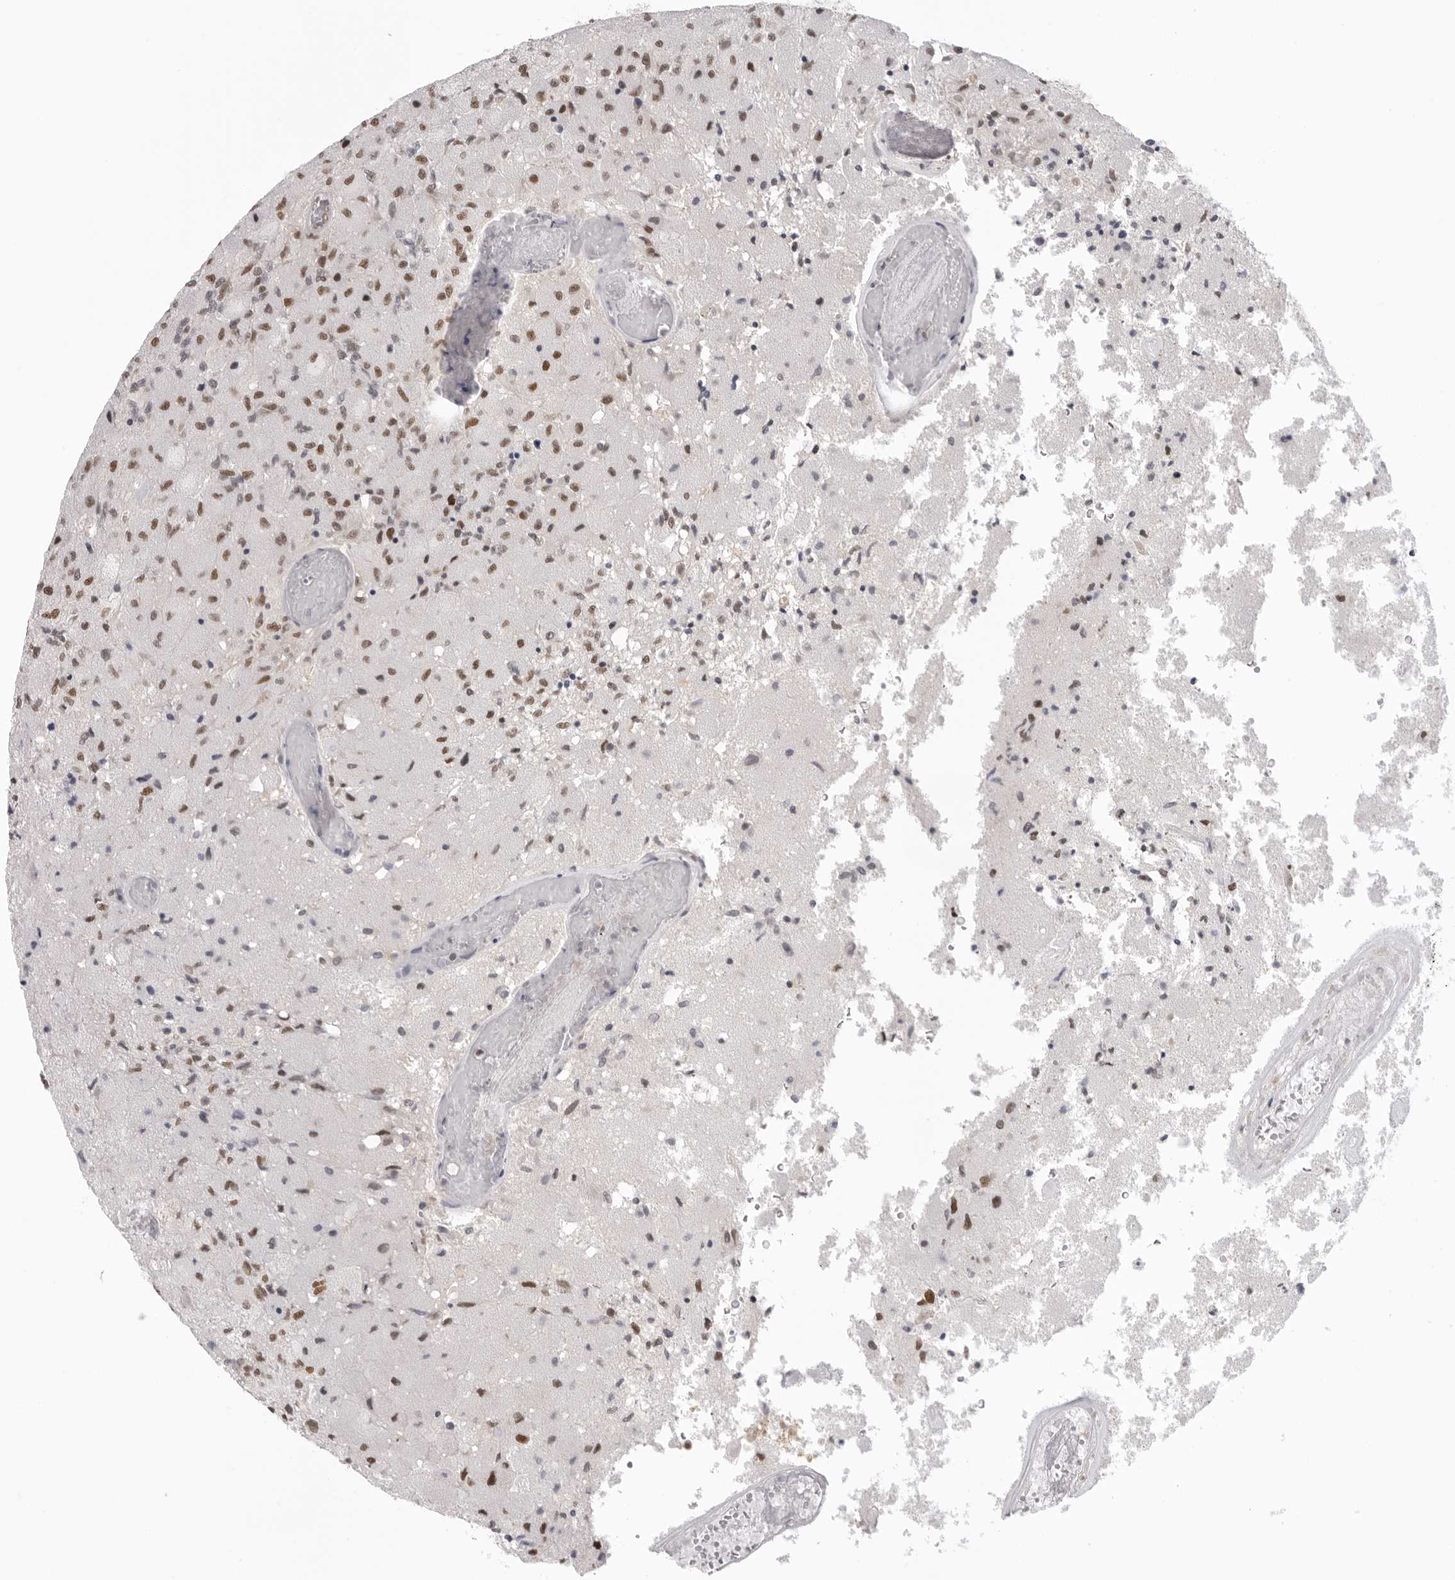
{"staining": {"intensity": "moderate", "quantity": ">75%", "location": "nuclear"}, "tissue": "glioma", "cell_type": "Tumor cells", "image_type": "cancer", "snomed": [{"axis": "morphology", "description": "Normal tissue, NOS"}, {"axis": "morphology", "description": "Glioma, malignant, High grade"}, {"axis": "topography", "description": "Cerebral cortex"}], "caption": "Human glioma stained with a protein marker reveals moderate staining in tumor cells.", "gene": "RPA2", "patient": {"sex": "male", "age": 77}}